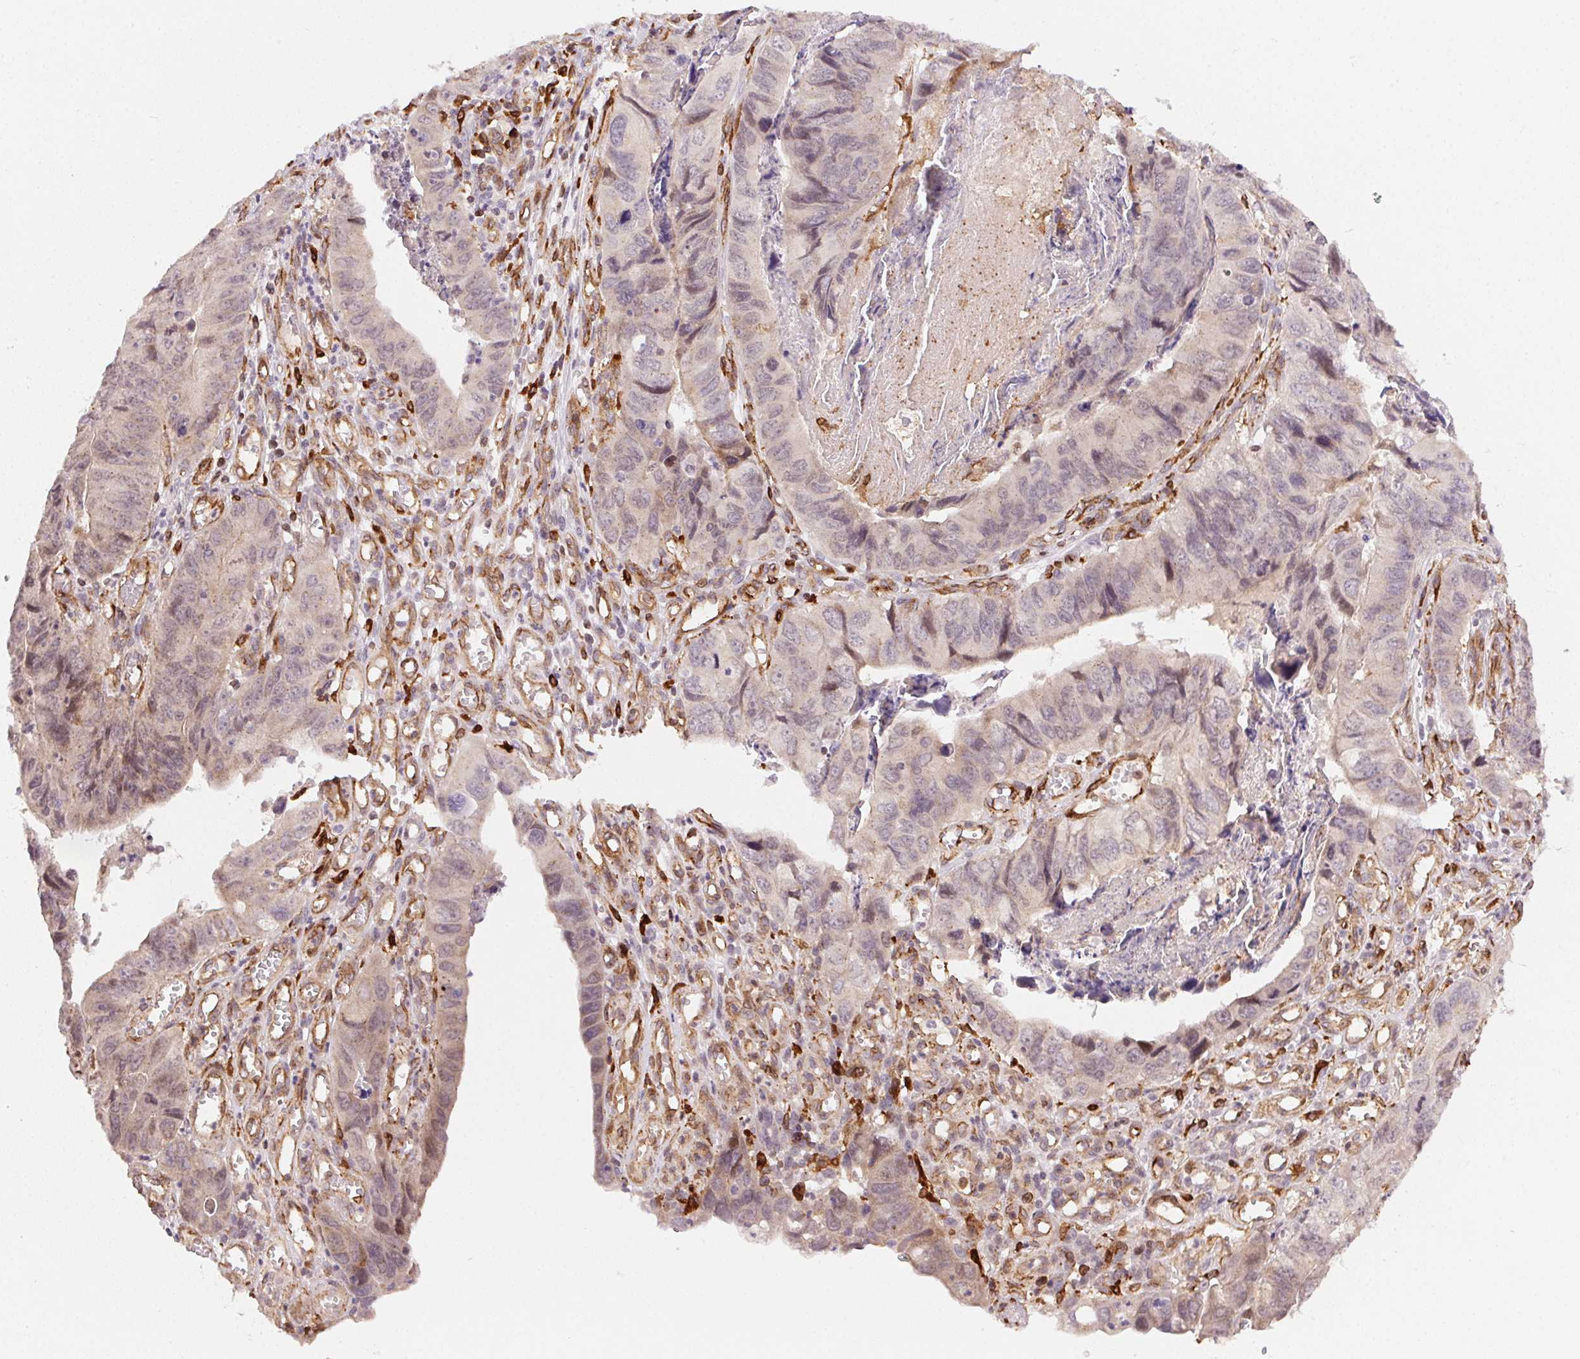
{"staining": {"intensity": "negative", "quantity": "none", "location": "none"}, "tissue": "stomach cancer", "cell_type": "Tumor cells", "image_type": "cancer", "snomed": [{"axis": "morphology", "description": "Adenocarcinoma, NOS"}, {"axis": "topography", "description": "Stomach, lower"}], "caption": "An image of stomach cancer stained for a protein displays no brown staining in tumor cells.", "gene": "RNASET2", "patient": {"sex": "male", "age": 77}}